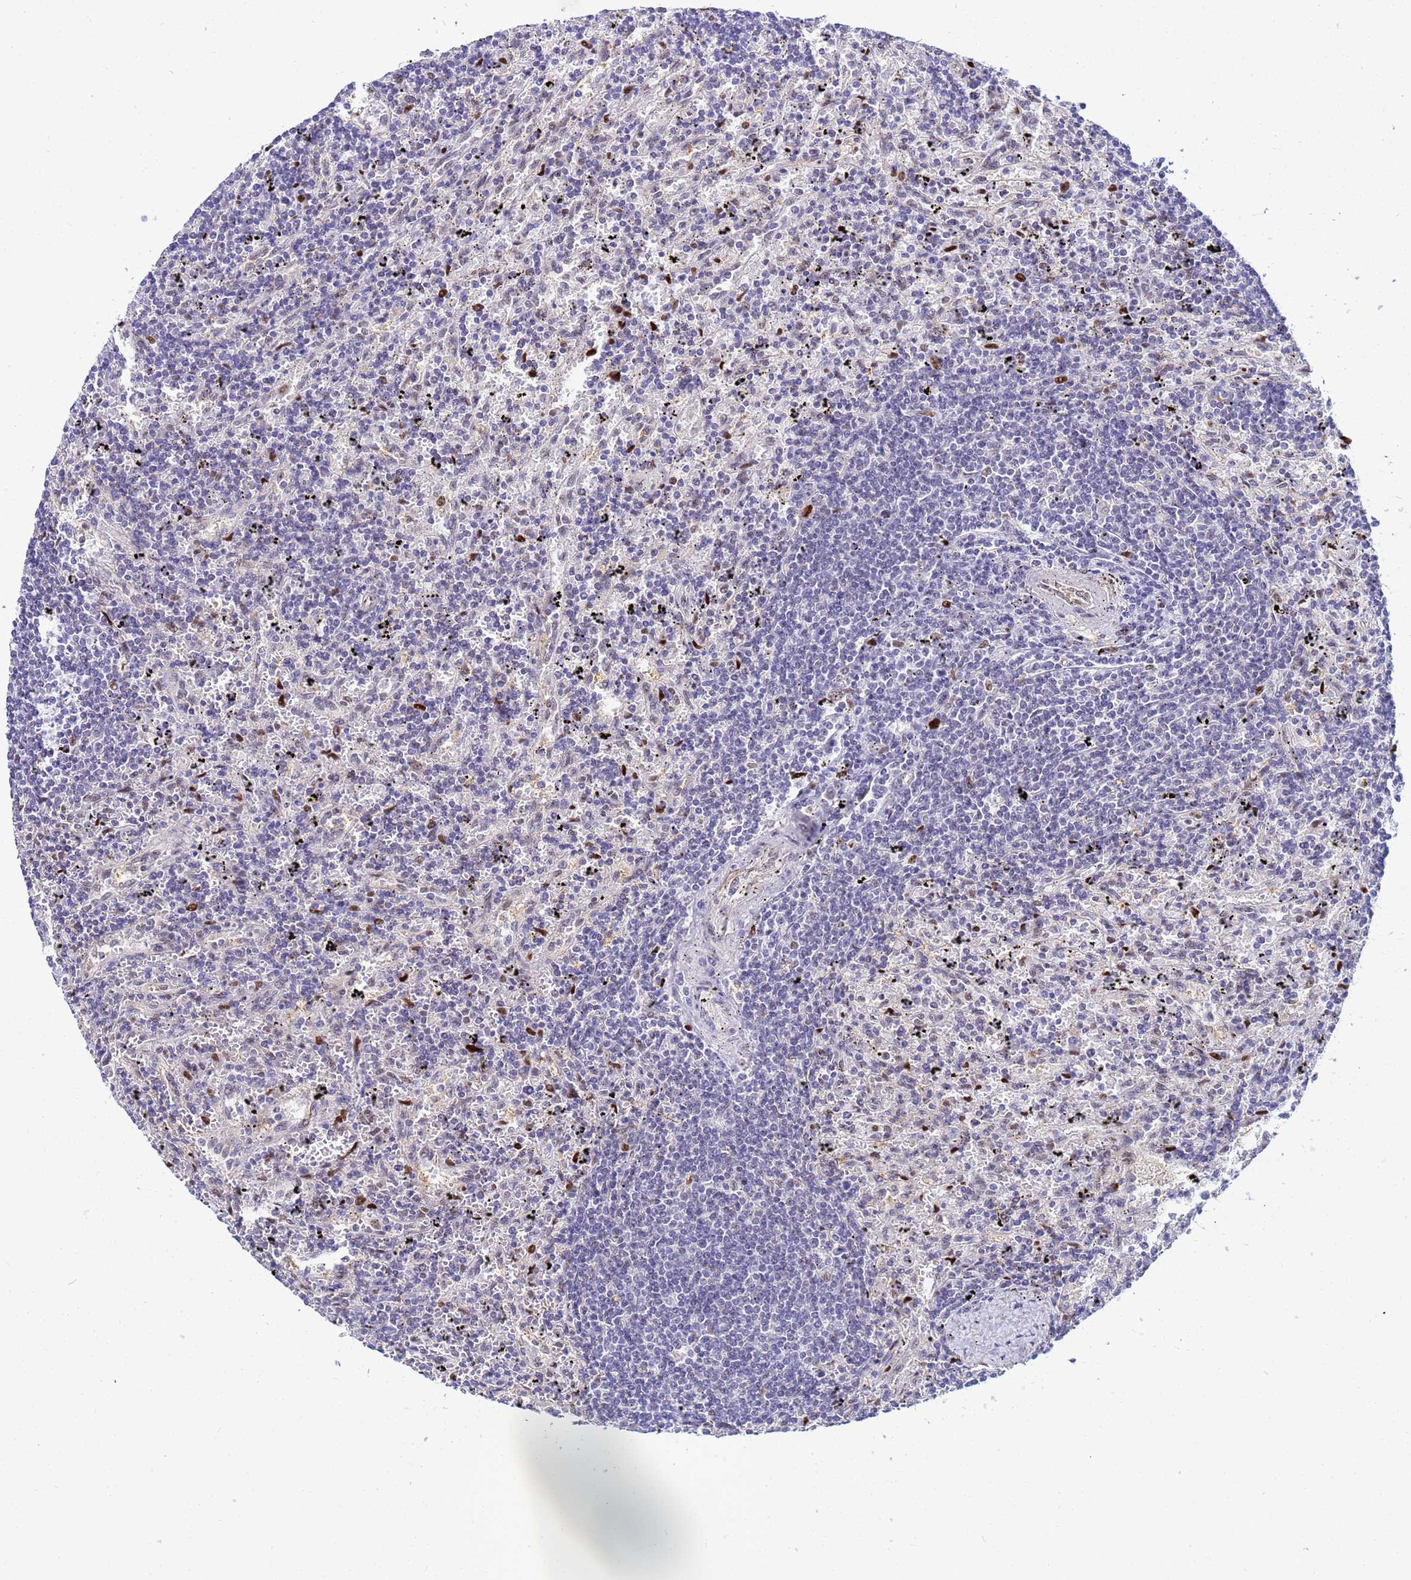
{"staining": {"intensity": "negative", "quantity": "none", "location": "none"}, "tissue": "lymphoma", "cell_type": "Tumor cells", "image_type": "cancer", "snomed": [{"axis": "morphology", "description": "Malignant lymphoma, non-Hodgkin's type, Low grade"}, {"axis": "topography", "description": "Spleen"}], "caption": "Tumor cells are negative for protein expression in human malignant lymphoma, non-Hodgkin's type (low-grade). The staining was performed using DAB (3,3'-diaminobenzidine) to visualize the protein expression in brown, while the nuclei were stained in blue with hematoxylin (Magnification: 20x).", "gene": "SLC25A37", "patient": {"sex": "male", "age": 76}}